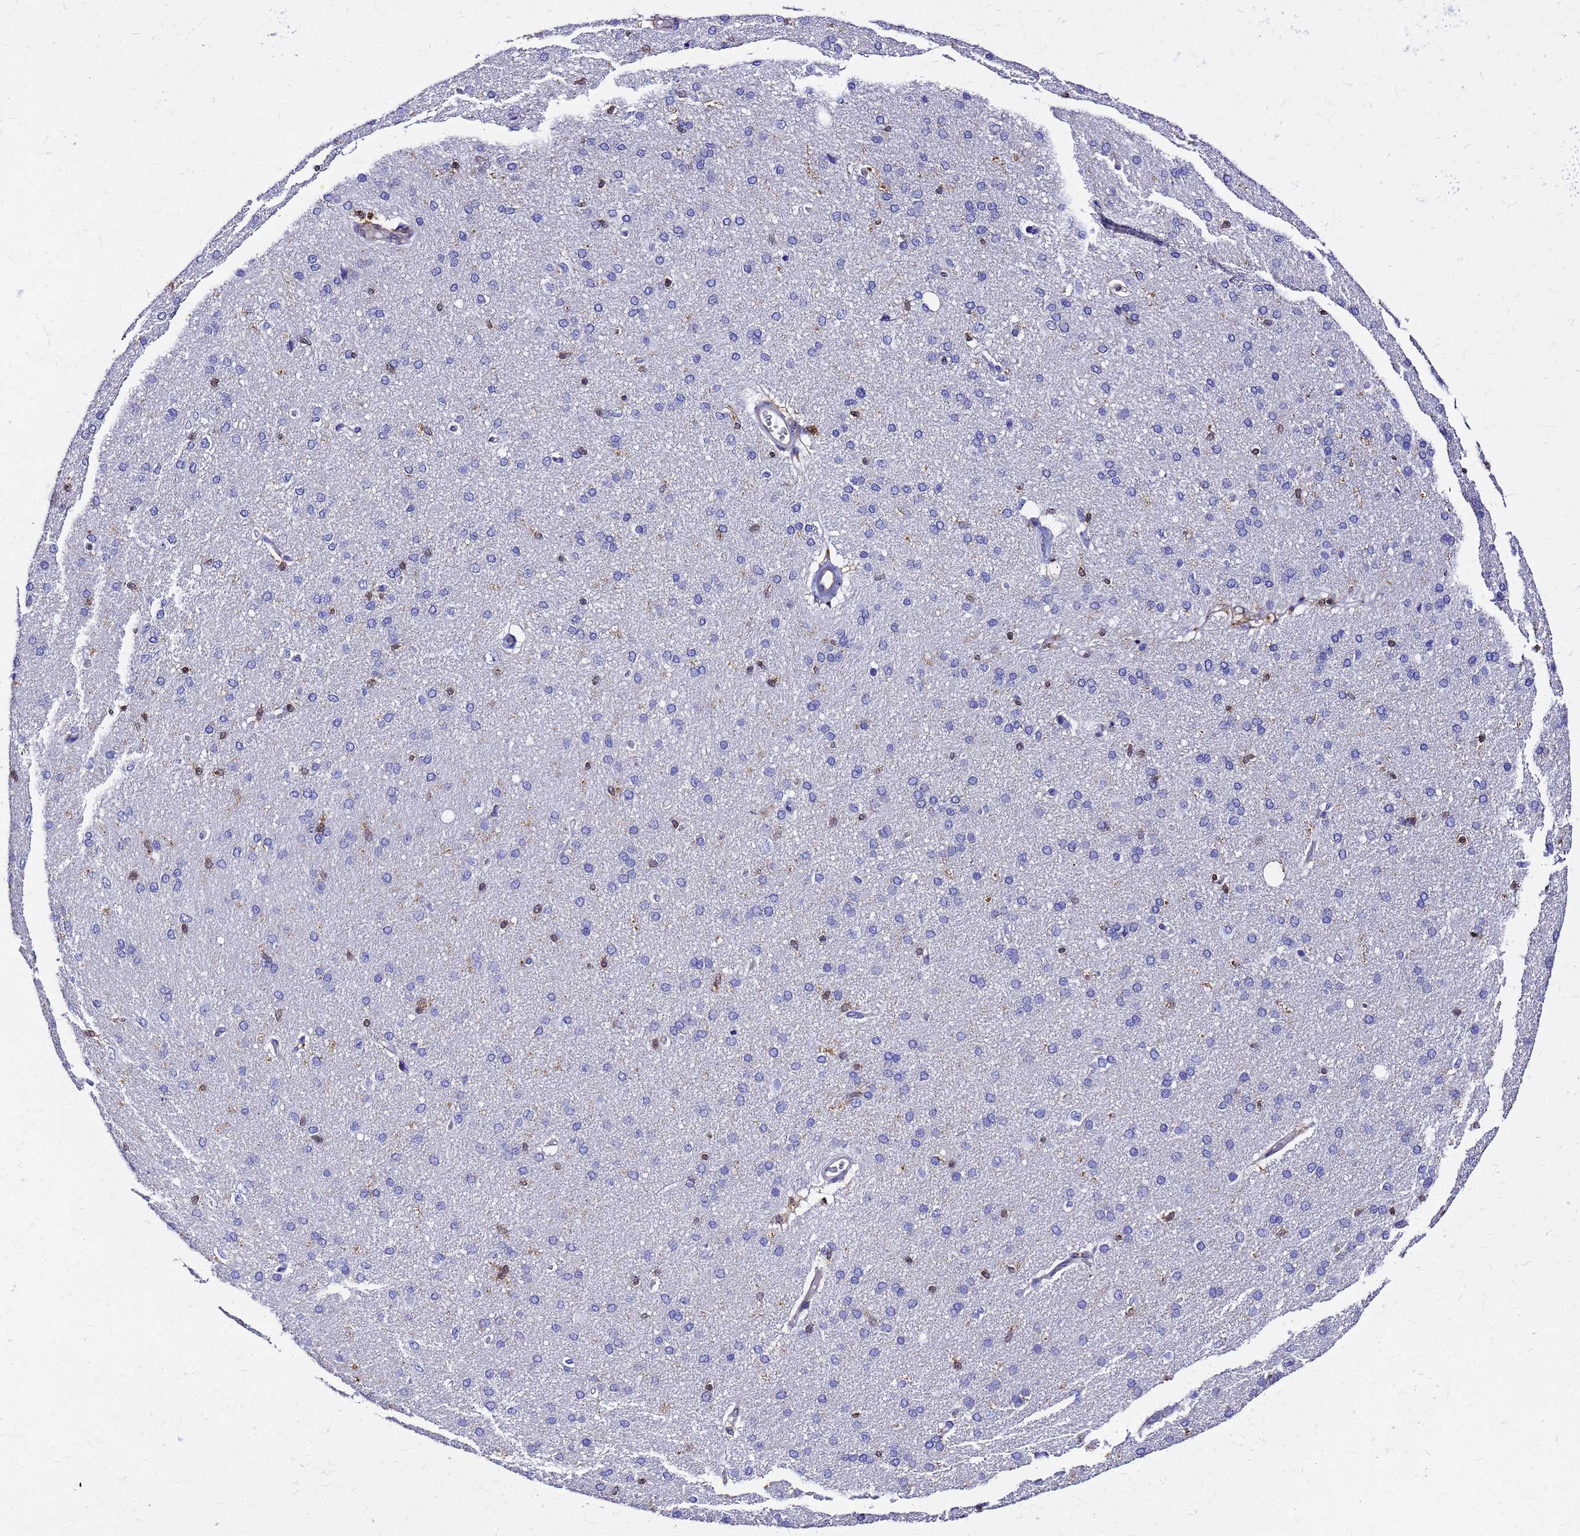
{"staining": {"intensity": "negative", "quantity": "none", "location": "none"}, "tissue": "cerebral cortex", "cell_type": "Endothelial cells", "image_type": "normal", "snomed": [{"axis": "morphology", "description": "Normal tissue, NOS"}, {"axis": "topography", "description": "Cerebral cortex"}], "caption": "Unremarkable cerebral cortex was stained to show a protein in brown. There is no significant positivity in endothelial cells. Brightfield microscopy of immunohistochemistry stained with DAB (brown) and hematoxylin (blue), captured at high magnification.", "gene": "S100A11", "patient": {"sex": "male", "age": 62}}